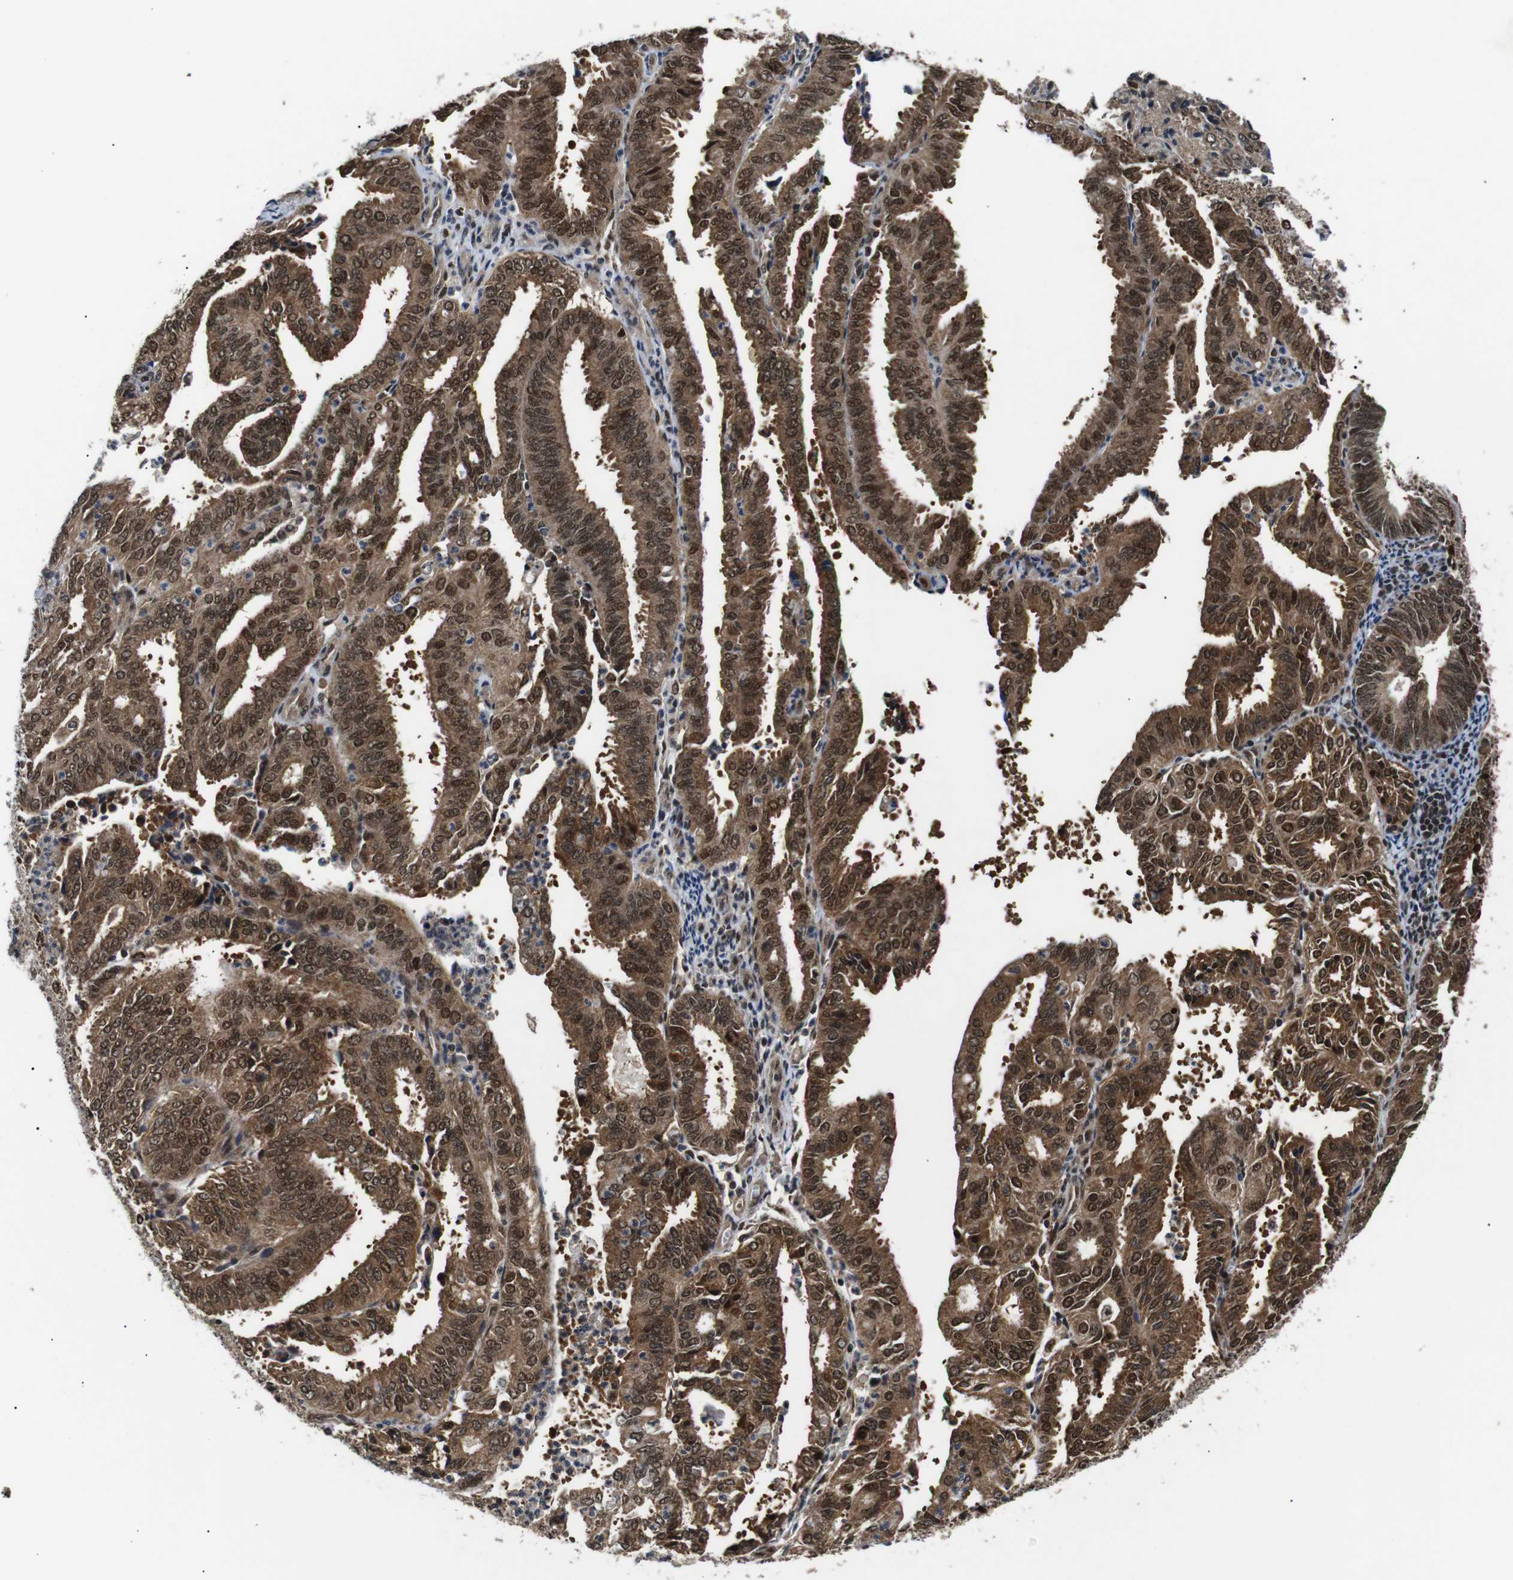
{"staining": {"intensity": "strong", "quantity": ">75%", "location": "cytoplasmic/membranous,nuclear"}, "tissue": "endometrial cancer", "cell_type": "Tumor cells", "image_type": "cancer", "snomed": [{"axis": "morphology", "description": "Adenocarcinoma, NOS"}, {"axis": "topography", "description": "Uterus"}], "caption": "Endometrial cancer (adenocarcinoma) stained with a protein marker displays strong staining in tumor cells.", "gene": "SKP1", "patient": {"sex": "female", "age": 60}}